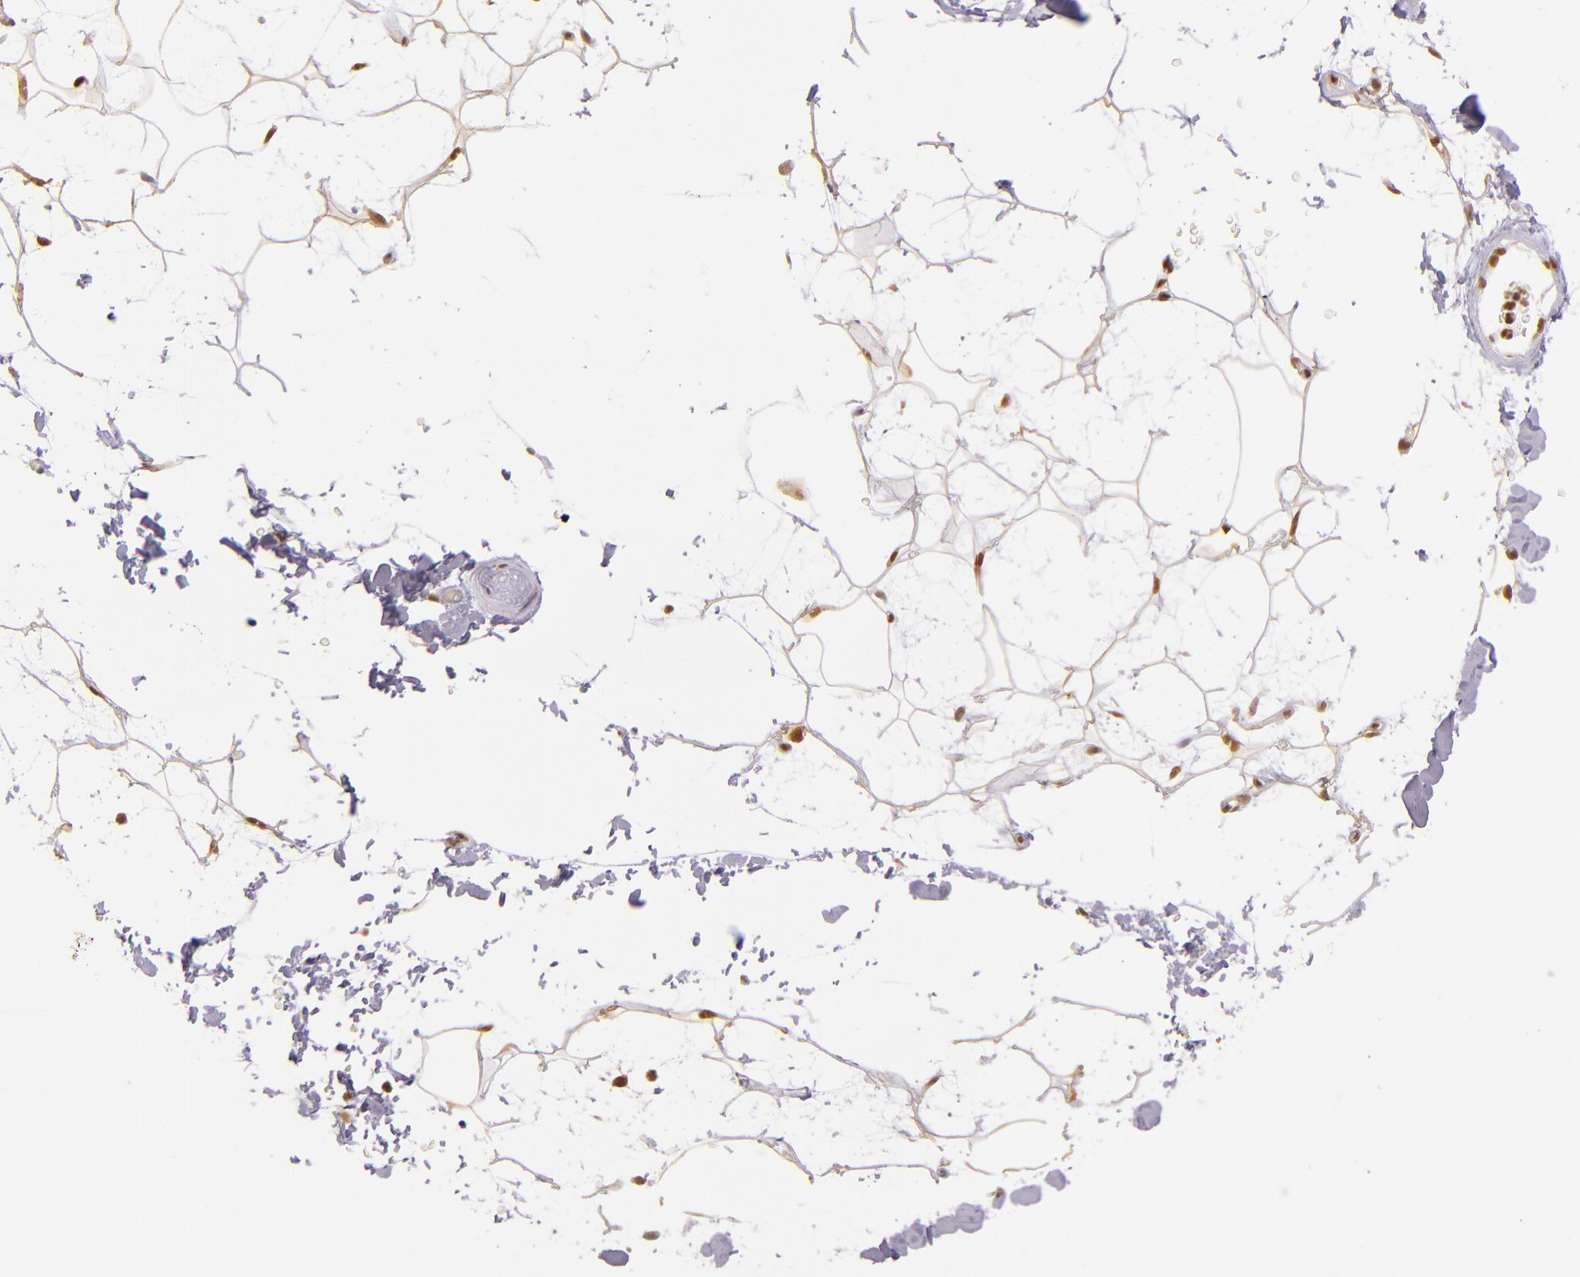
{"staining": {"intensity": "moderate", "quantity": ">75%", "location": "nuclear"}, "tissue": "adipose tissue", "cell_type": "Adipocytes", "image_type": "normal", "snomed": [{"axis": "morphology", "description": "Normal tissue, NOS"}, {"axis": "topography", "description": "Soft tissue"}], "caption": "Immunohistochemistry (IHC) (DAB) staining of normal human adipose tissue displays moderate nuclear protein positivity in approximately >75% of adipocytes.", "gene": "USF1", "patient": {"sex": "male", "age": 72}}